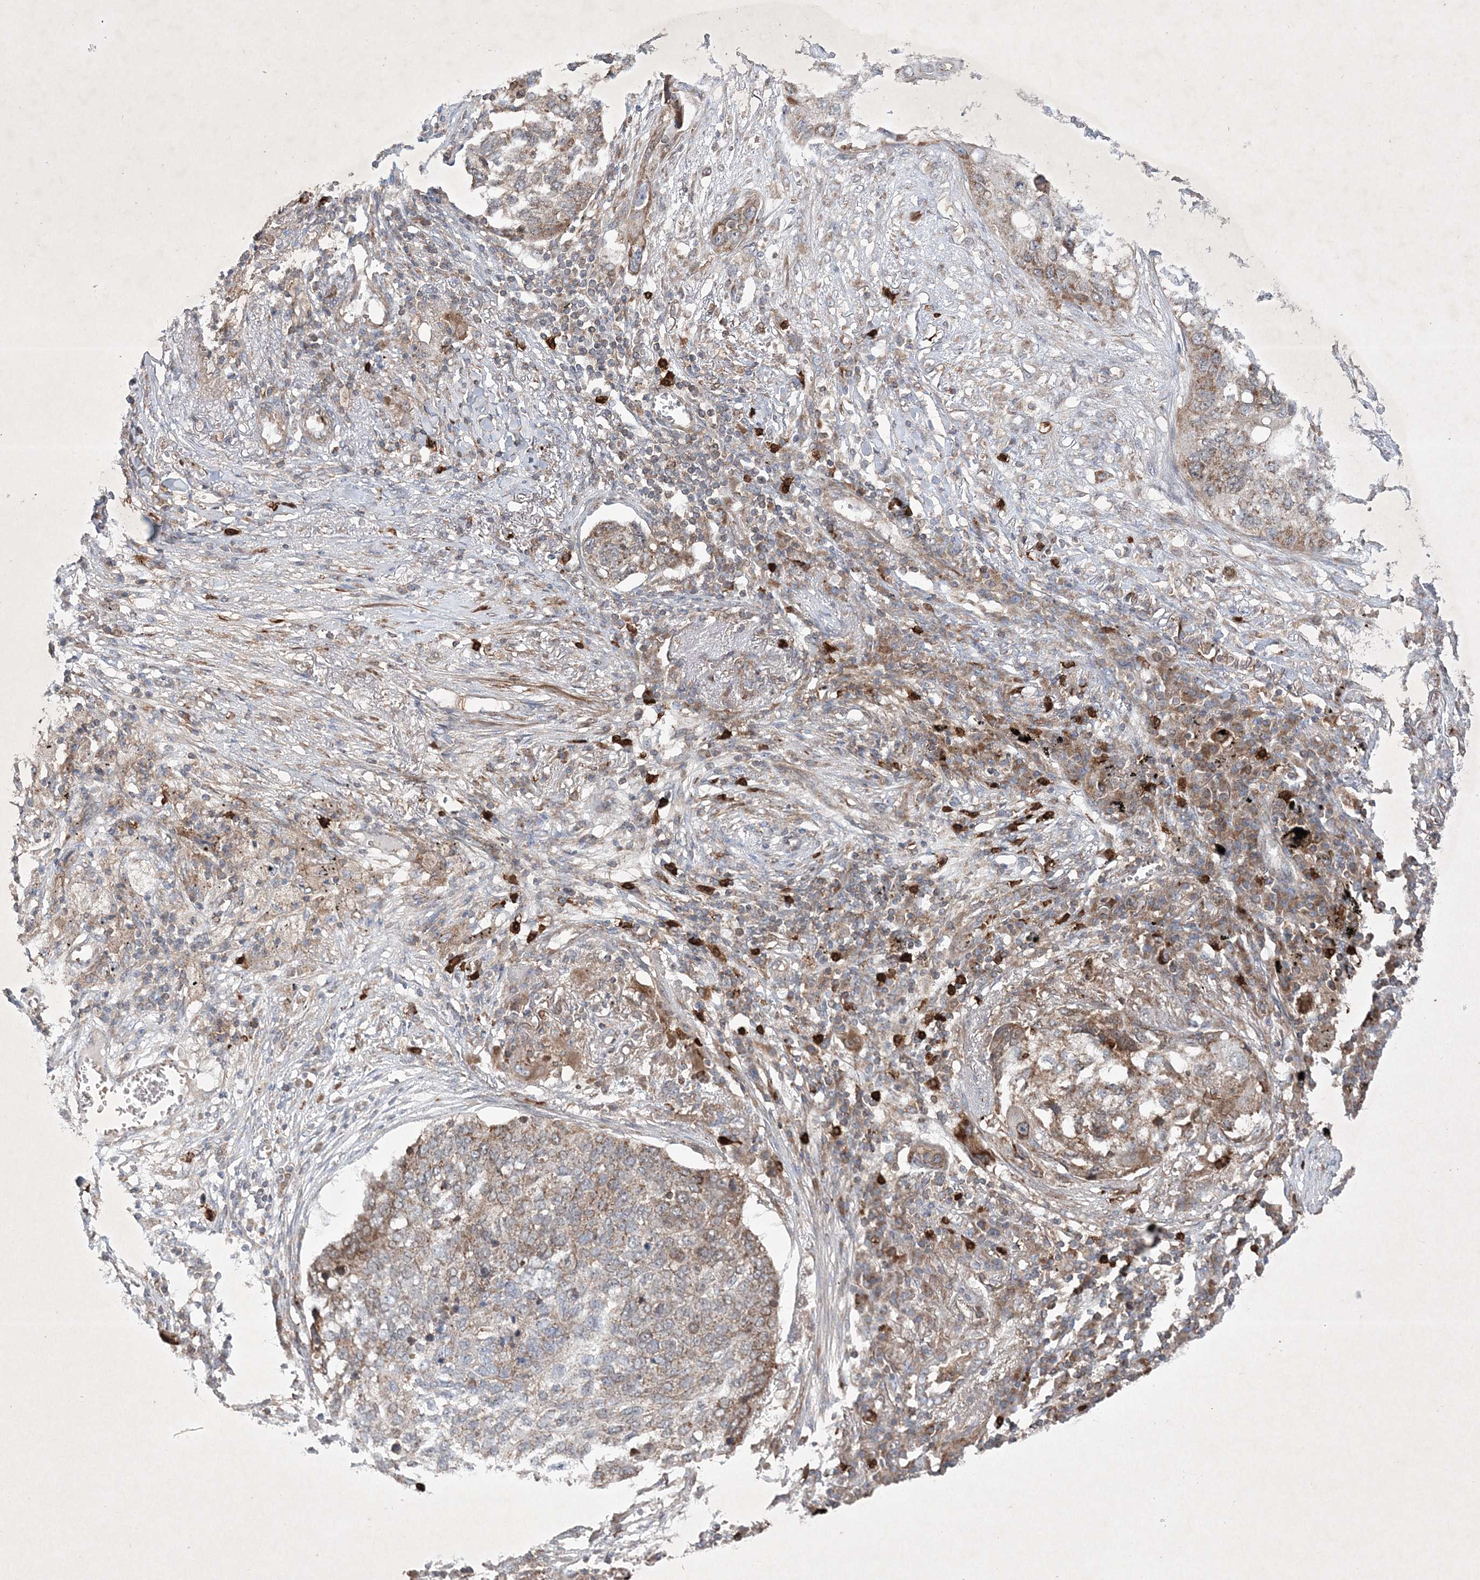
{"staining": {"intensity": "moderate", "quantity": "25%-75%", "location": "cytoplasmic/membranous"}, "tissue": "lung cancer", "cell_type": "Tumor cells", "image_type": "cancer", "snomed": [{"axis": "morphology", "description": "Squamous cell carcinoma, NOS"}, {"axis": "topography", "description": "Lung"}], "caption": "IHC (DAB) staining of human lung cancer (squamous cell carcinoma) displays moderate cytoplasmic/membranous protein expression in approximately 25%-75% of tumor cells.", "gene": "OPA1", "patient": {"sex": "female", "age": 63}}